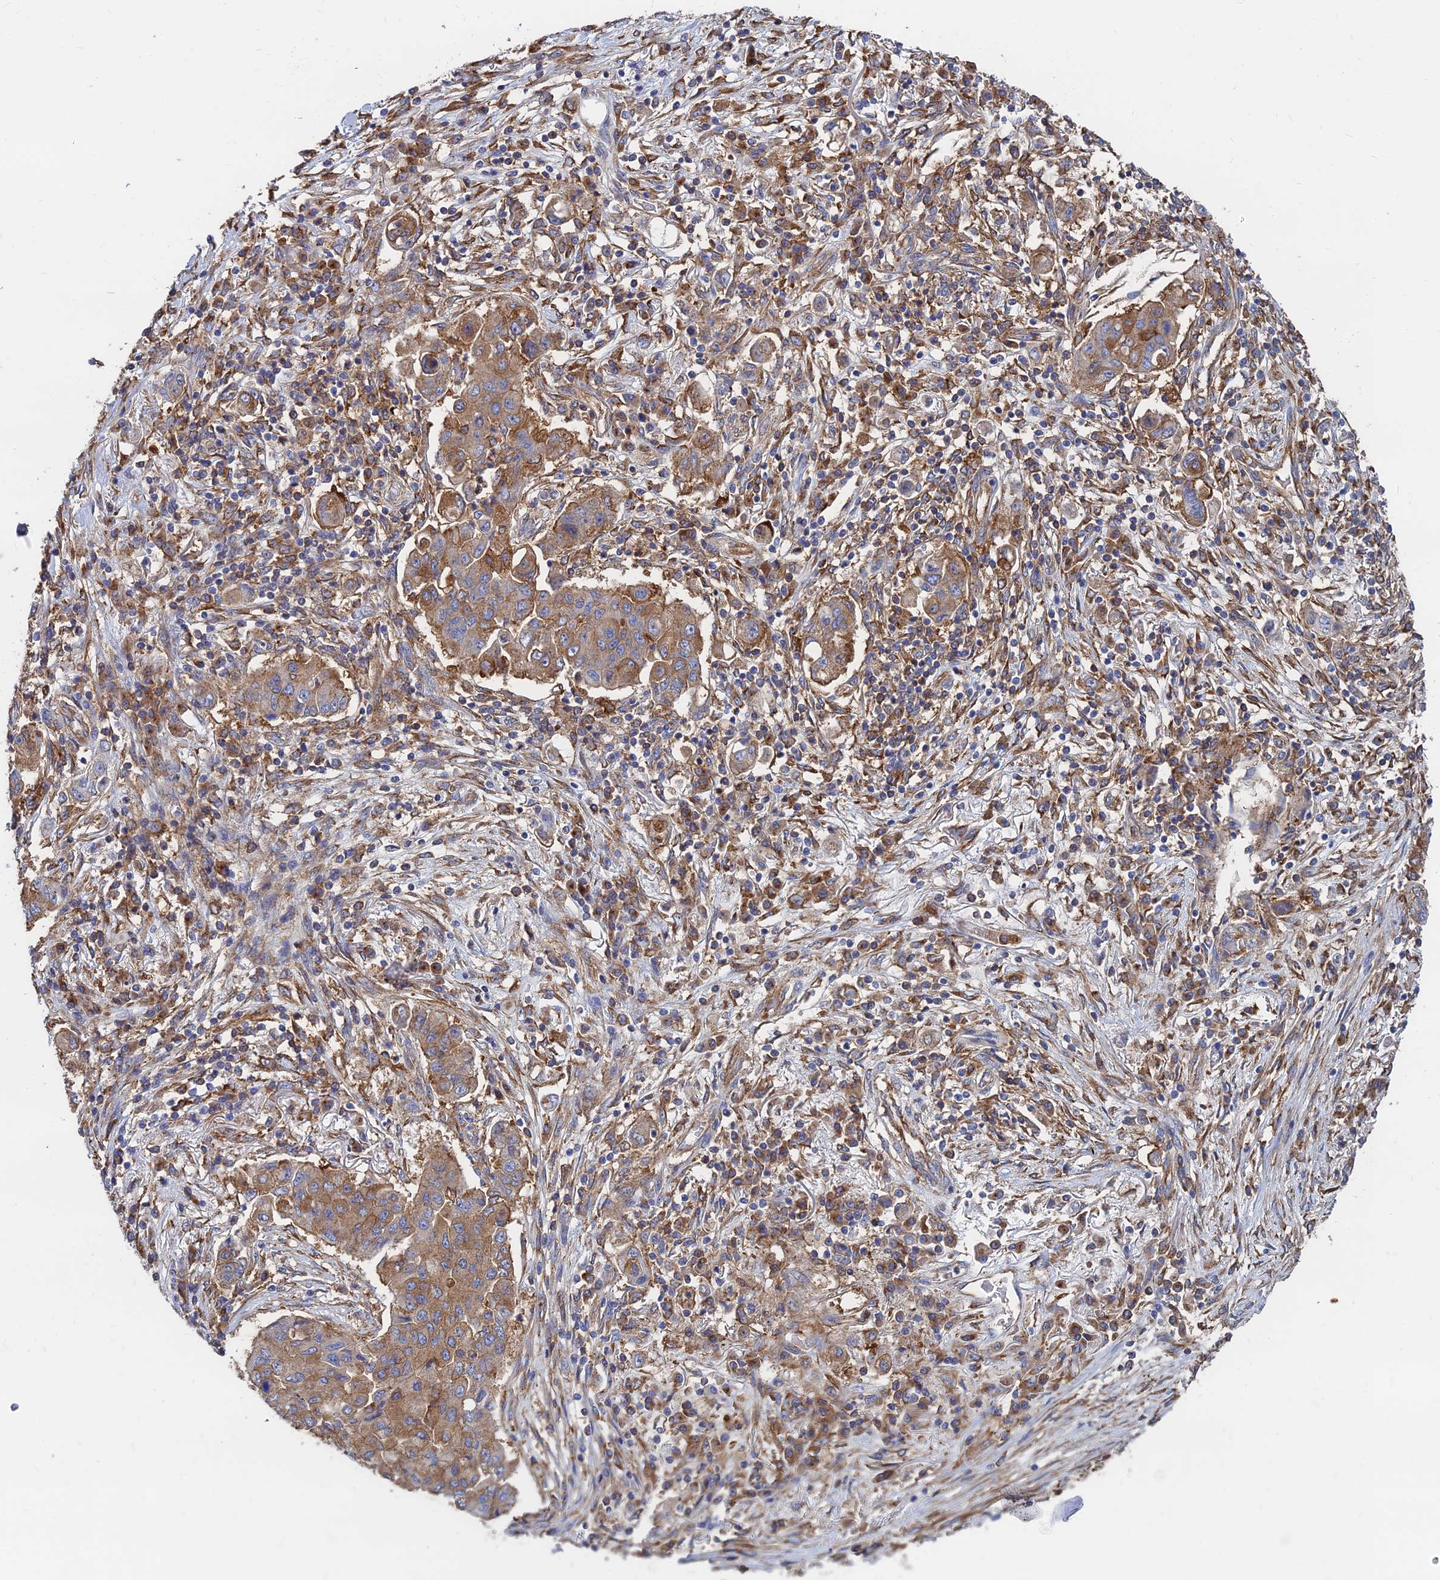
{"staining": {"intensity": "moderate", "quantity": ">75%", "location": "cytoplasmic/membranous"}, "tissue": "lung cancer", "cell_type": "Tumor cells", "image_type": "cancer", "snomed": [{"axis": "morphology", "description": "Squamous cell carcinoma, NOS"}, {"axis": "topography", "description": "Lung"}], "caption": "DAB (3,3'-diaminobenzidine) immunohistochemical staining of human squamous cell carcinoma (lung) reveals moderate cytoplasmic/membranous protein positivity in about >75% of tumor cells.", "gene": "GPR42", "patient": {"sex": "male", "age": 74}}